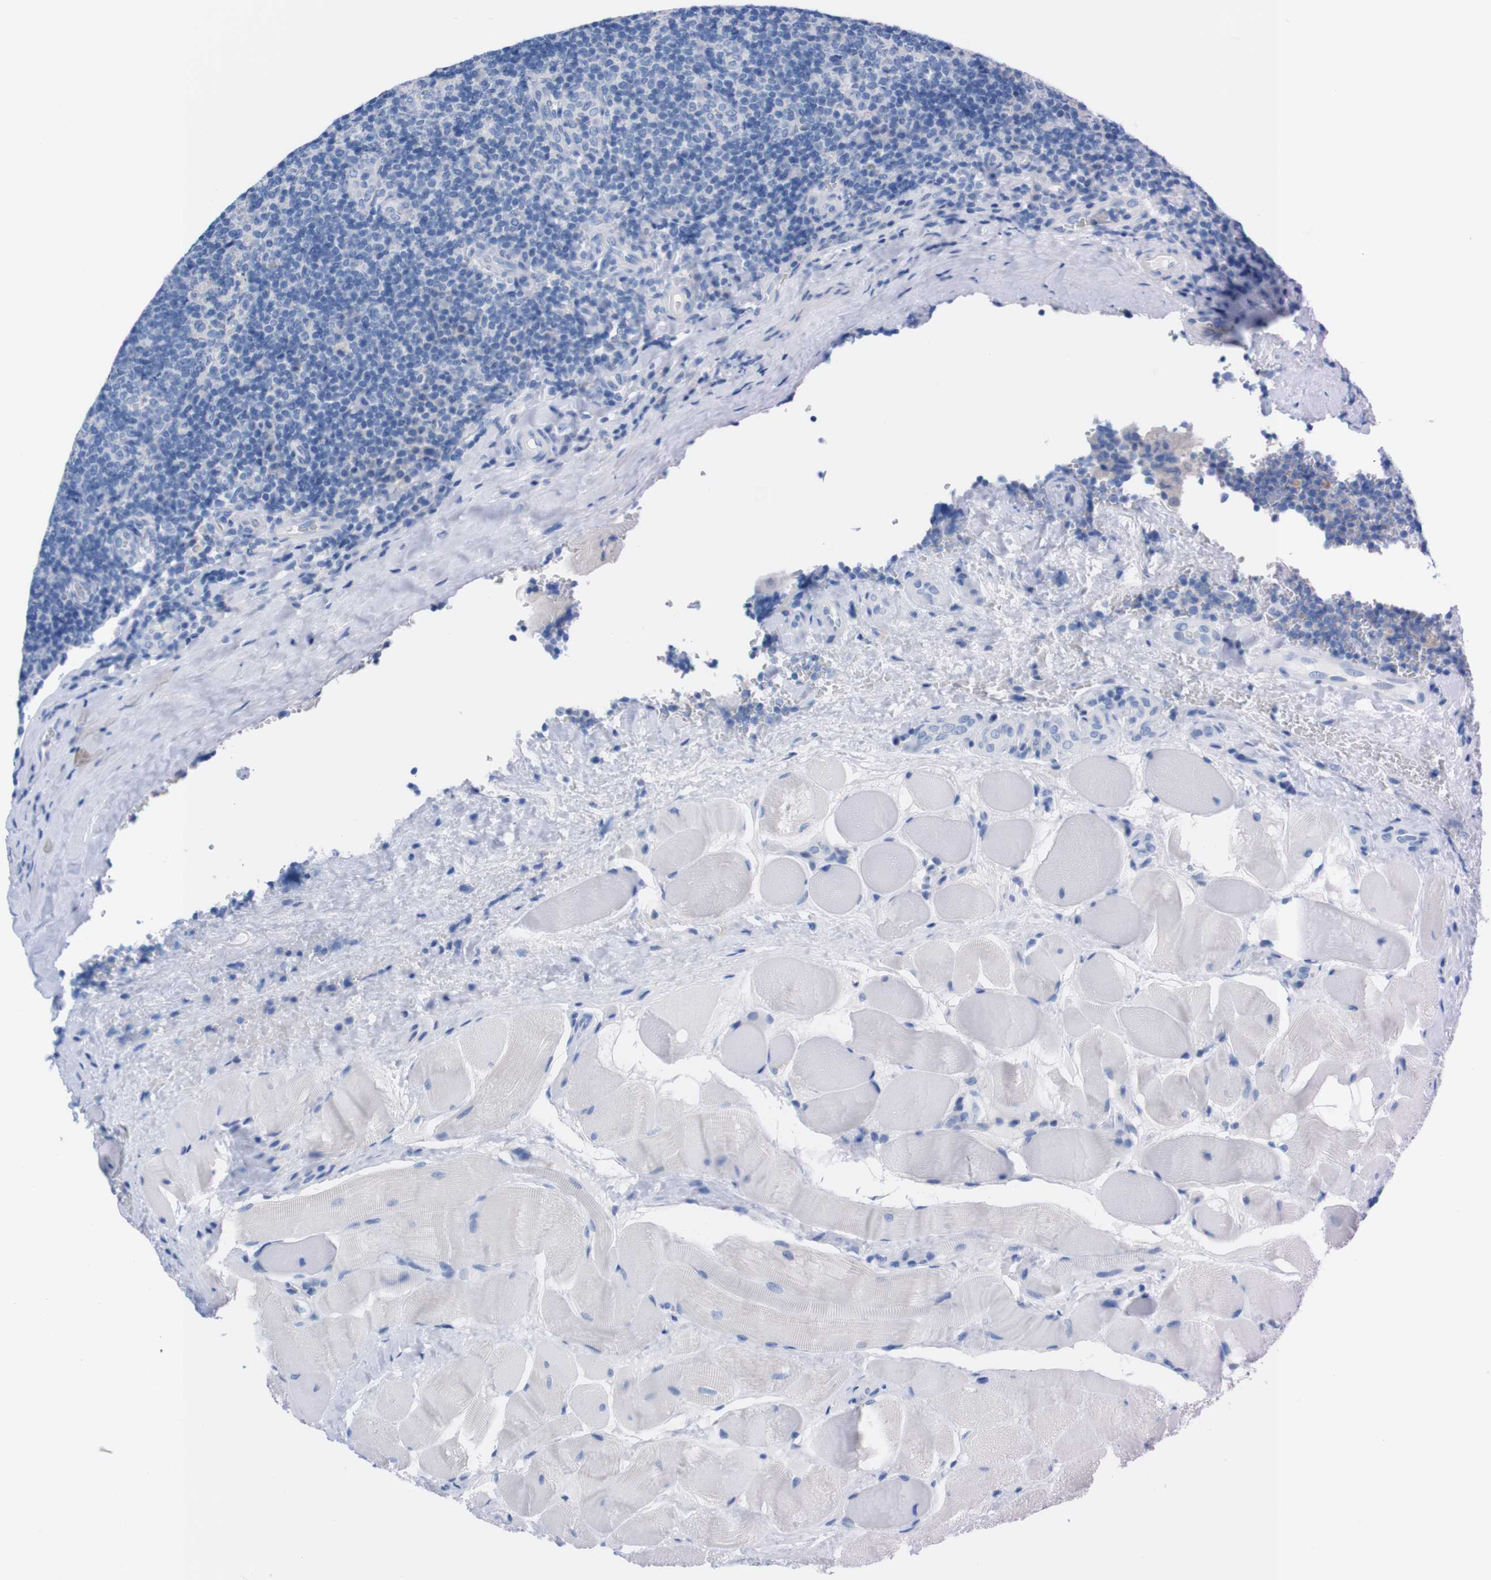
{"staining": {"intensity": "negative", "quantity": "none", "location": "none"}, "tissue": "tonsil", "cell_type": "Germinal center cells", "image_type": "normal", "snomed": [{"axis": "morphology", "description": "Normal tissue, NOS"}, {"axis": "topography", "description": "Tonsil"}], "caption": "Human tonsil stained for a protein using immunohistochemistry demonstrates no expression in germinal center cells.", "gene": "TMEM243", "patient": {"sex": "male", "age": 17}}